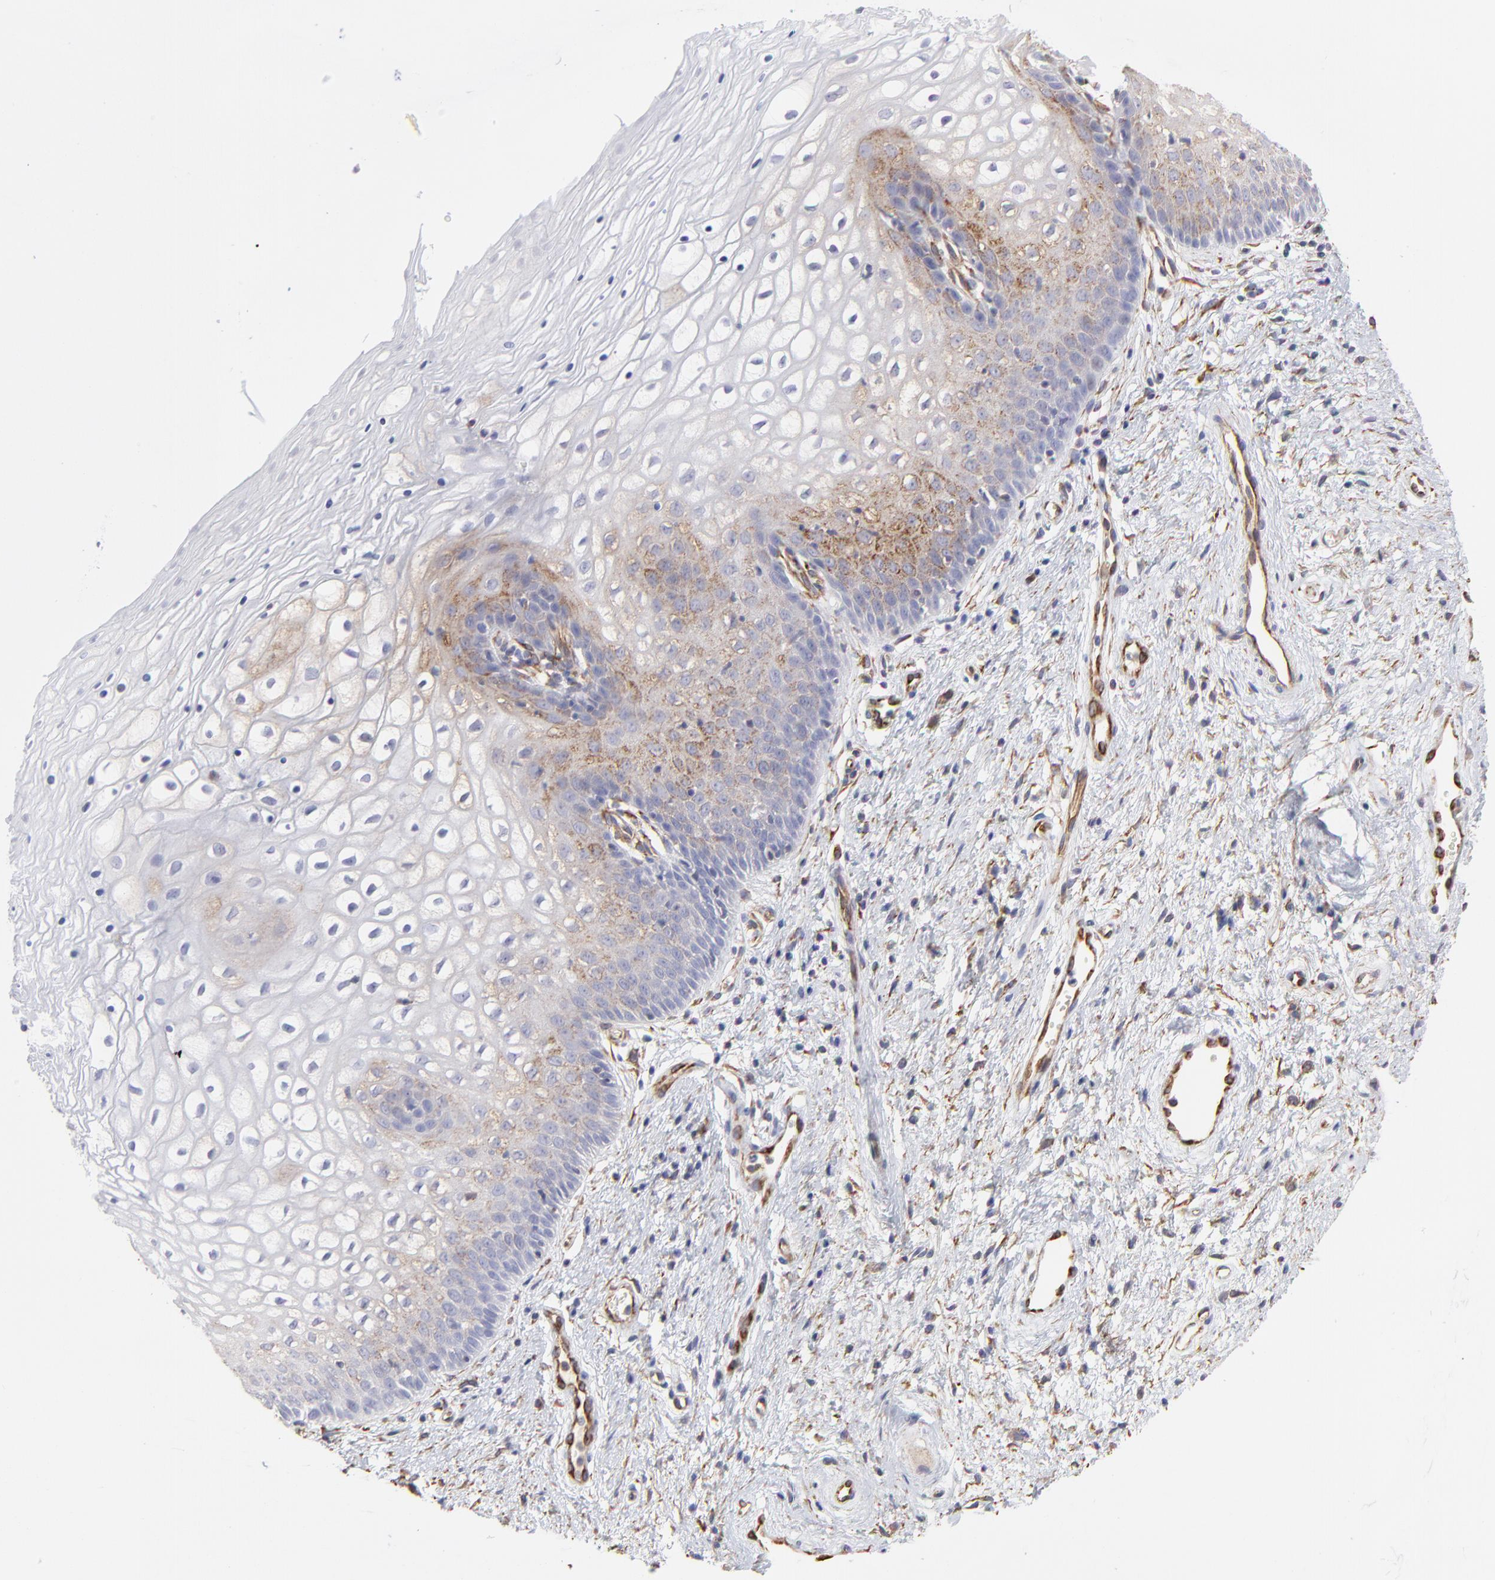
{"staining": {"intensity": "moderate", "quantity": "<25%", "location": "cytoplasmic/membranous"}, "tissue": "vagina", "cell_type": "Squamous epithelial cells", "image_type": "normal", "snomed": [{"axis": "morphology", "description": "Normal tissue, NOS"}, {"axis": "topography", "description": "Vagina"}], "caption": "Squamous epithelial cells display moderate cytoplasmic/membranous staining in about <25% of cells in benign vagina.", "gene": "COX8C", "patient": {"sex": "female", "age": 34}}